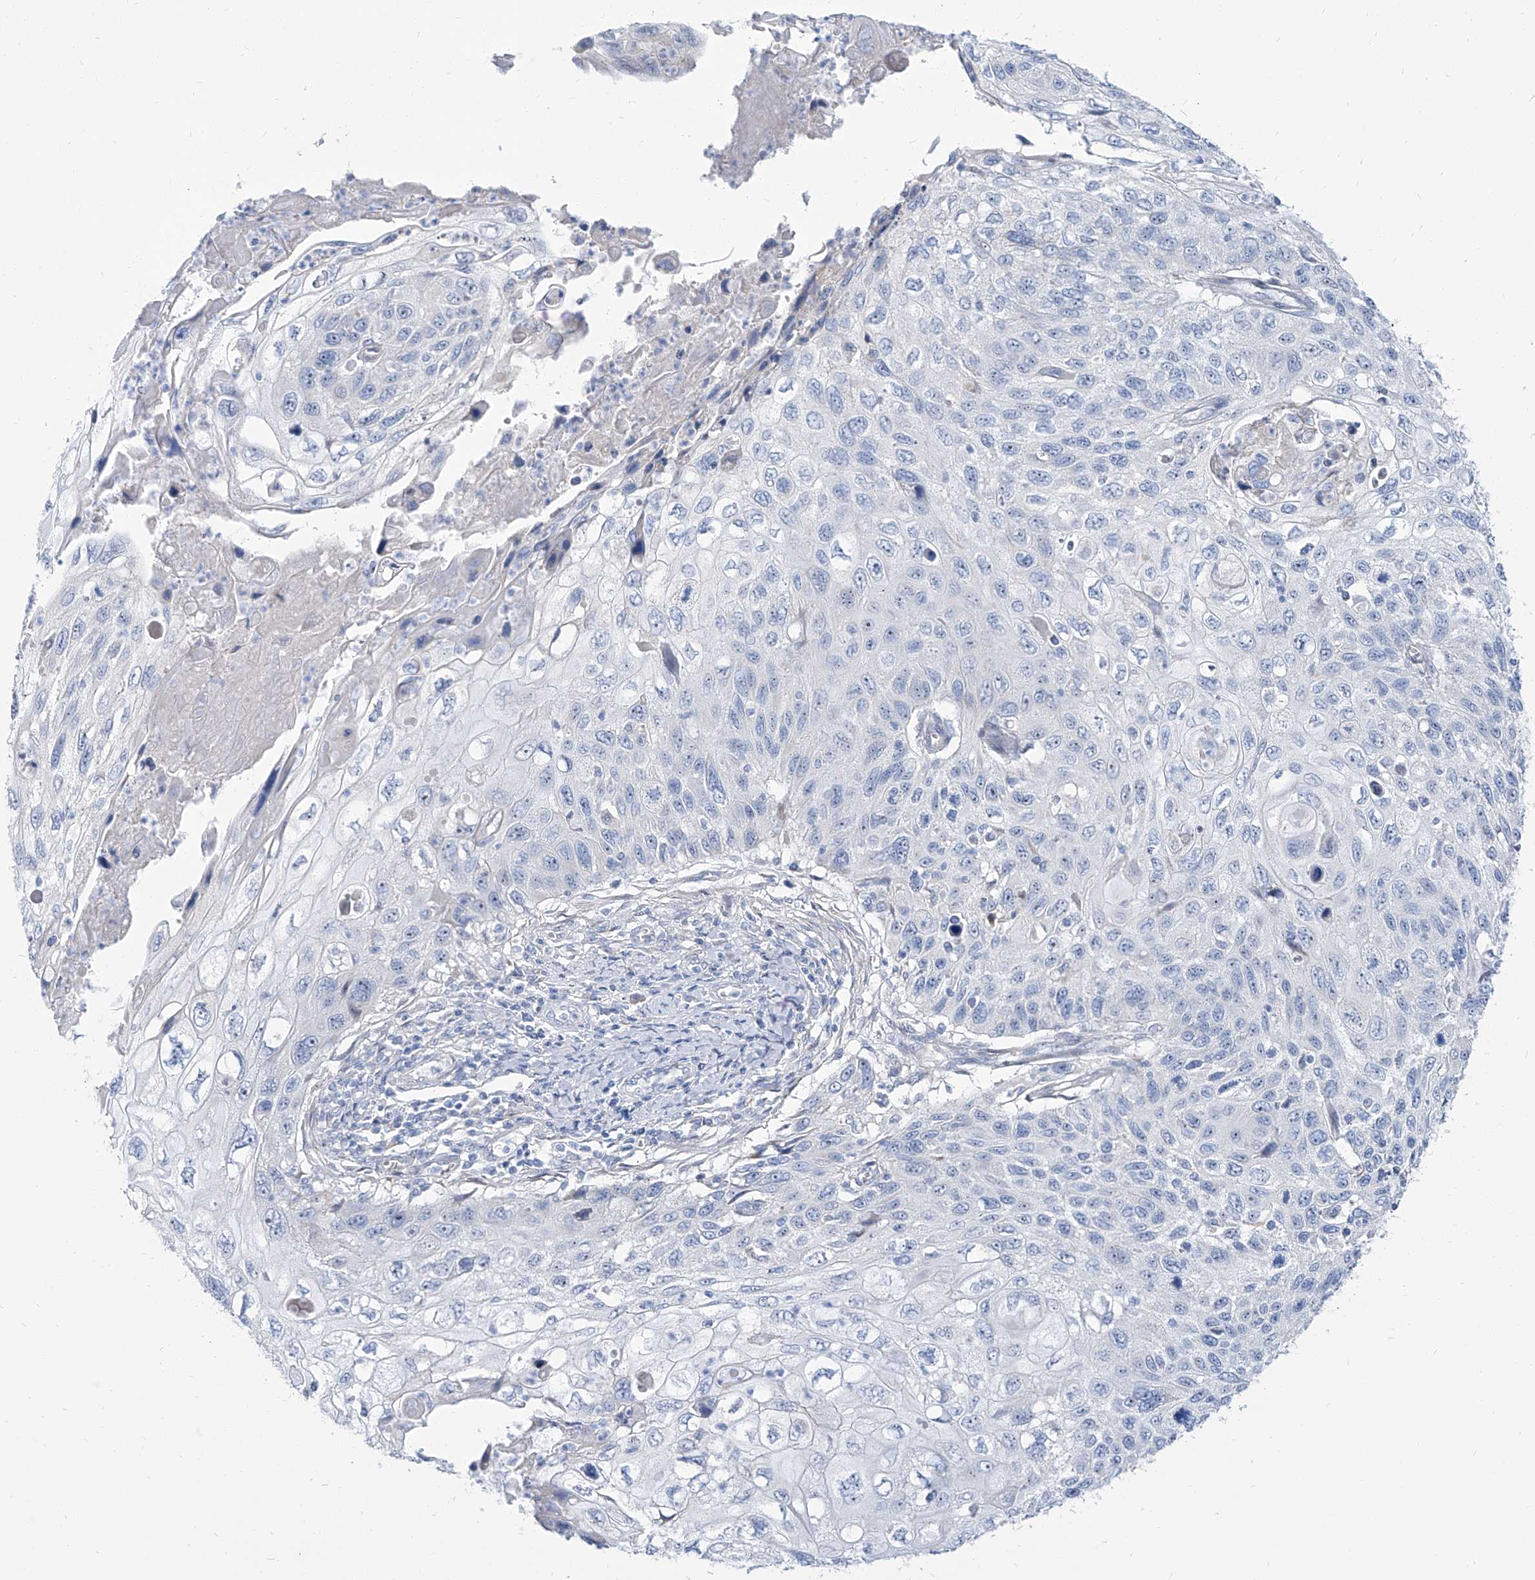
{"staining": {"intensity": "negative", "quantity": "none", "location": "none"}, "tissue": "cervical cancer", "cell_type": "Tumor cells", "image_type": "cancer", "snomed": [{"axis": "morphology", "description": "Squamous cell carcinoma, NOS"}, {"axis": "topography", "description": "Cervix"}], "caption": "IHC micrograph of neoplastic tissue: human cervical cancer stained with DAB demonstrates no significant protein positivity in tumor cells.", "gene": "TXLNB", "patient": {"sex": "female", "age": 70}}